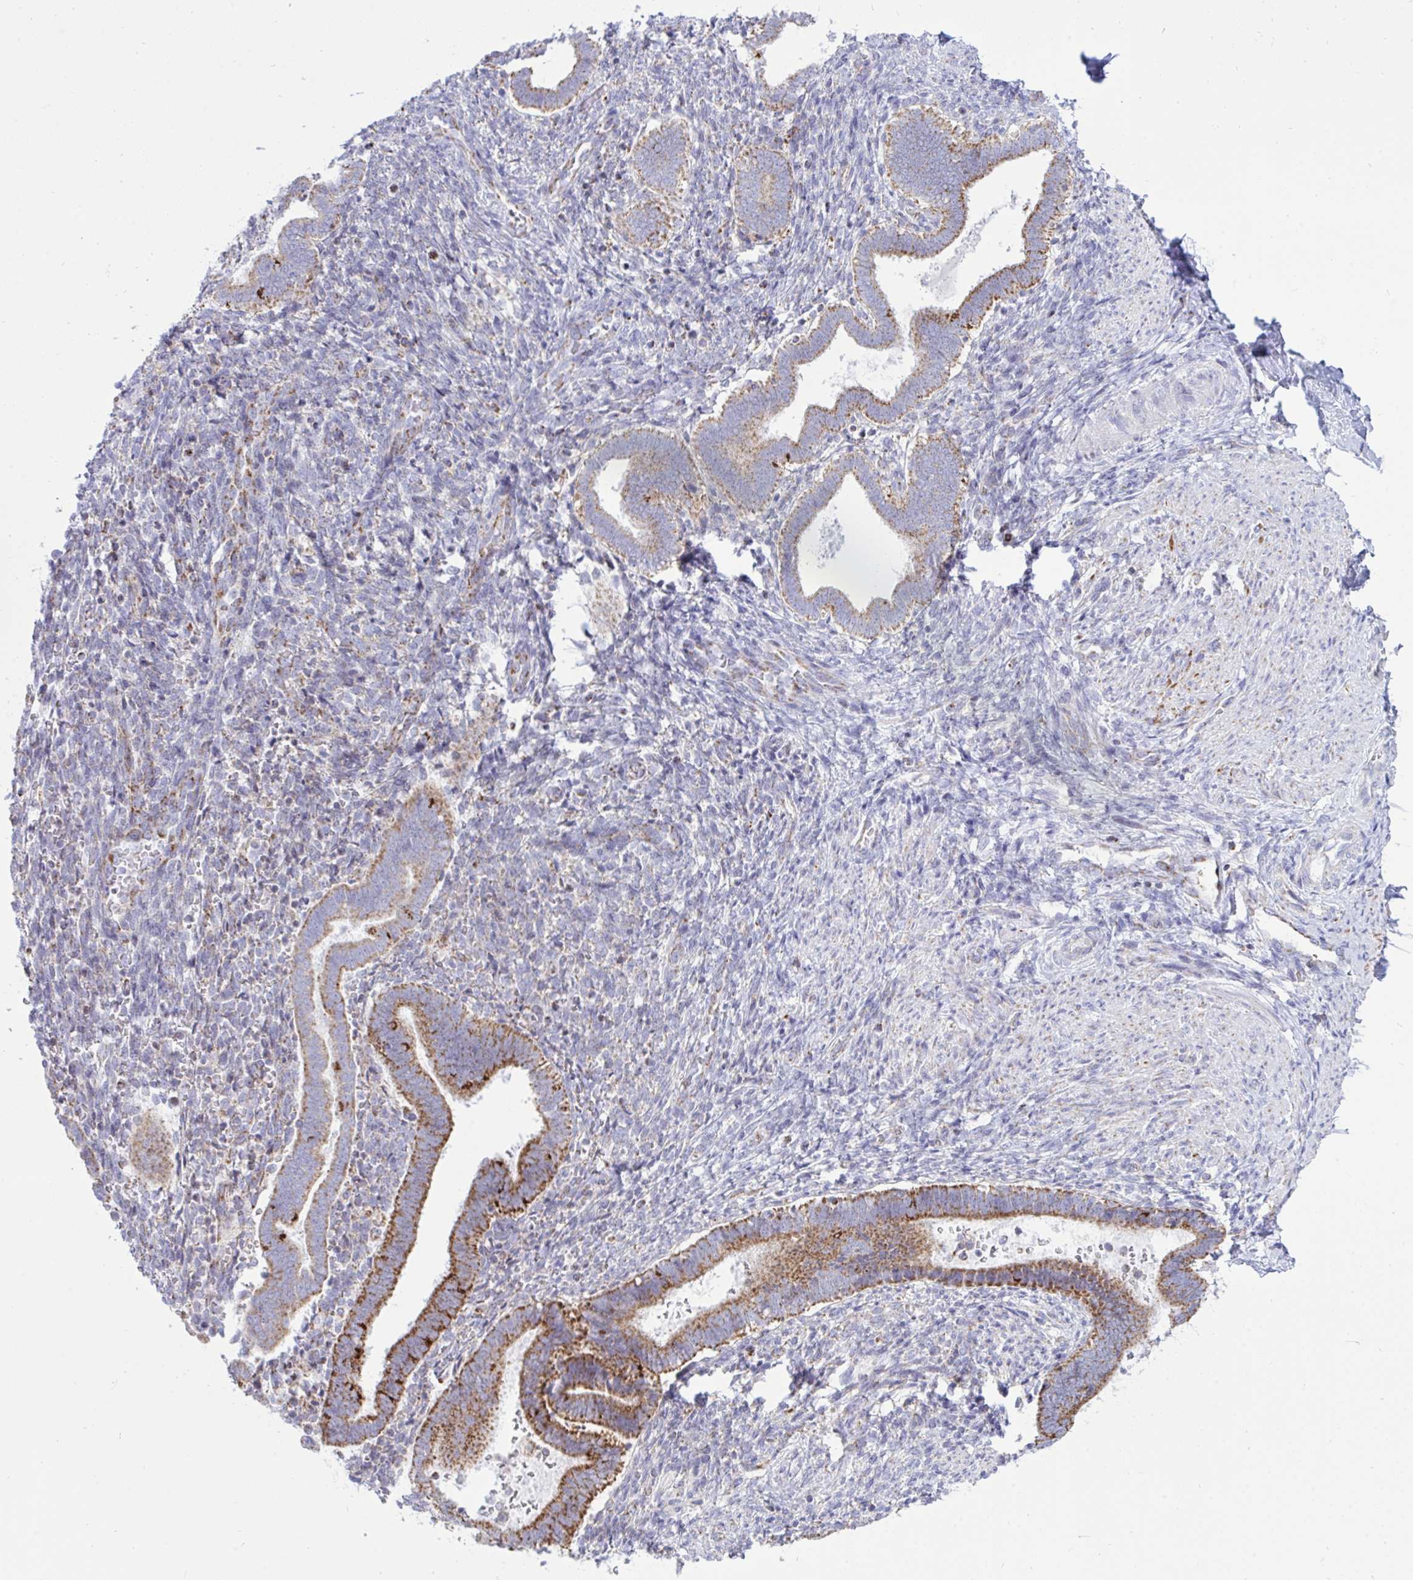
{"staining": {"intensity": "weak", "quantity": "<25%", "location": "cytoplasmic/membranous"}, "tissue": "endometrium", "cell_type": "Cells in endometrial stroma", "image_type": "normal", "snomed": [{"axis": "morphology", "description": "Normal tissue, NOS"}, {"axis": "topography", "description": "Endometrium"}], "caption": "A high-resolution micrograph shows immunohistochemistry (IHC) staining of unremarkable endometrium, which demonstrates no significant staining in cells in endometrial stroma. (DAB (3,3'-diaminobenzidine) immunohistochemistry (IHC), high magnification).", "gene": "HSPE1", "patient": {"sex": "female", "age": 34}}